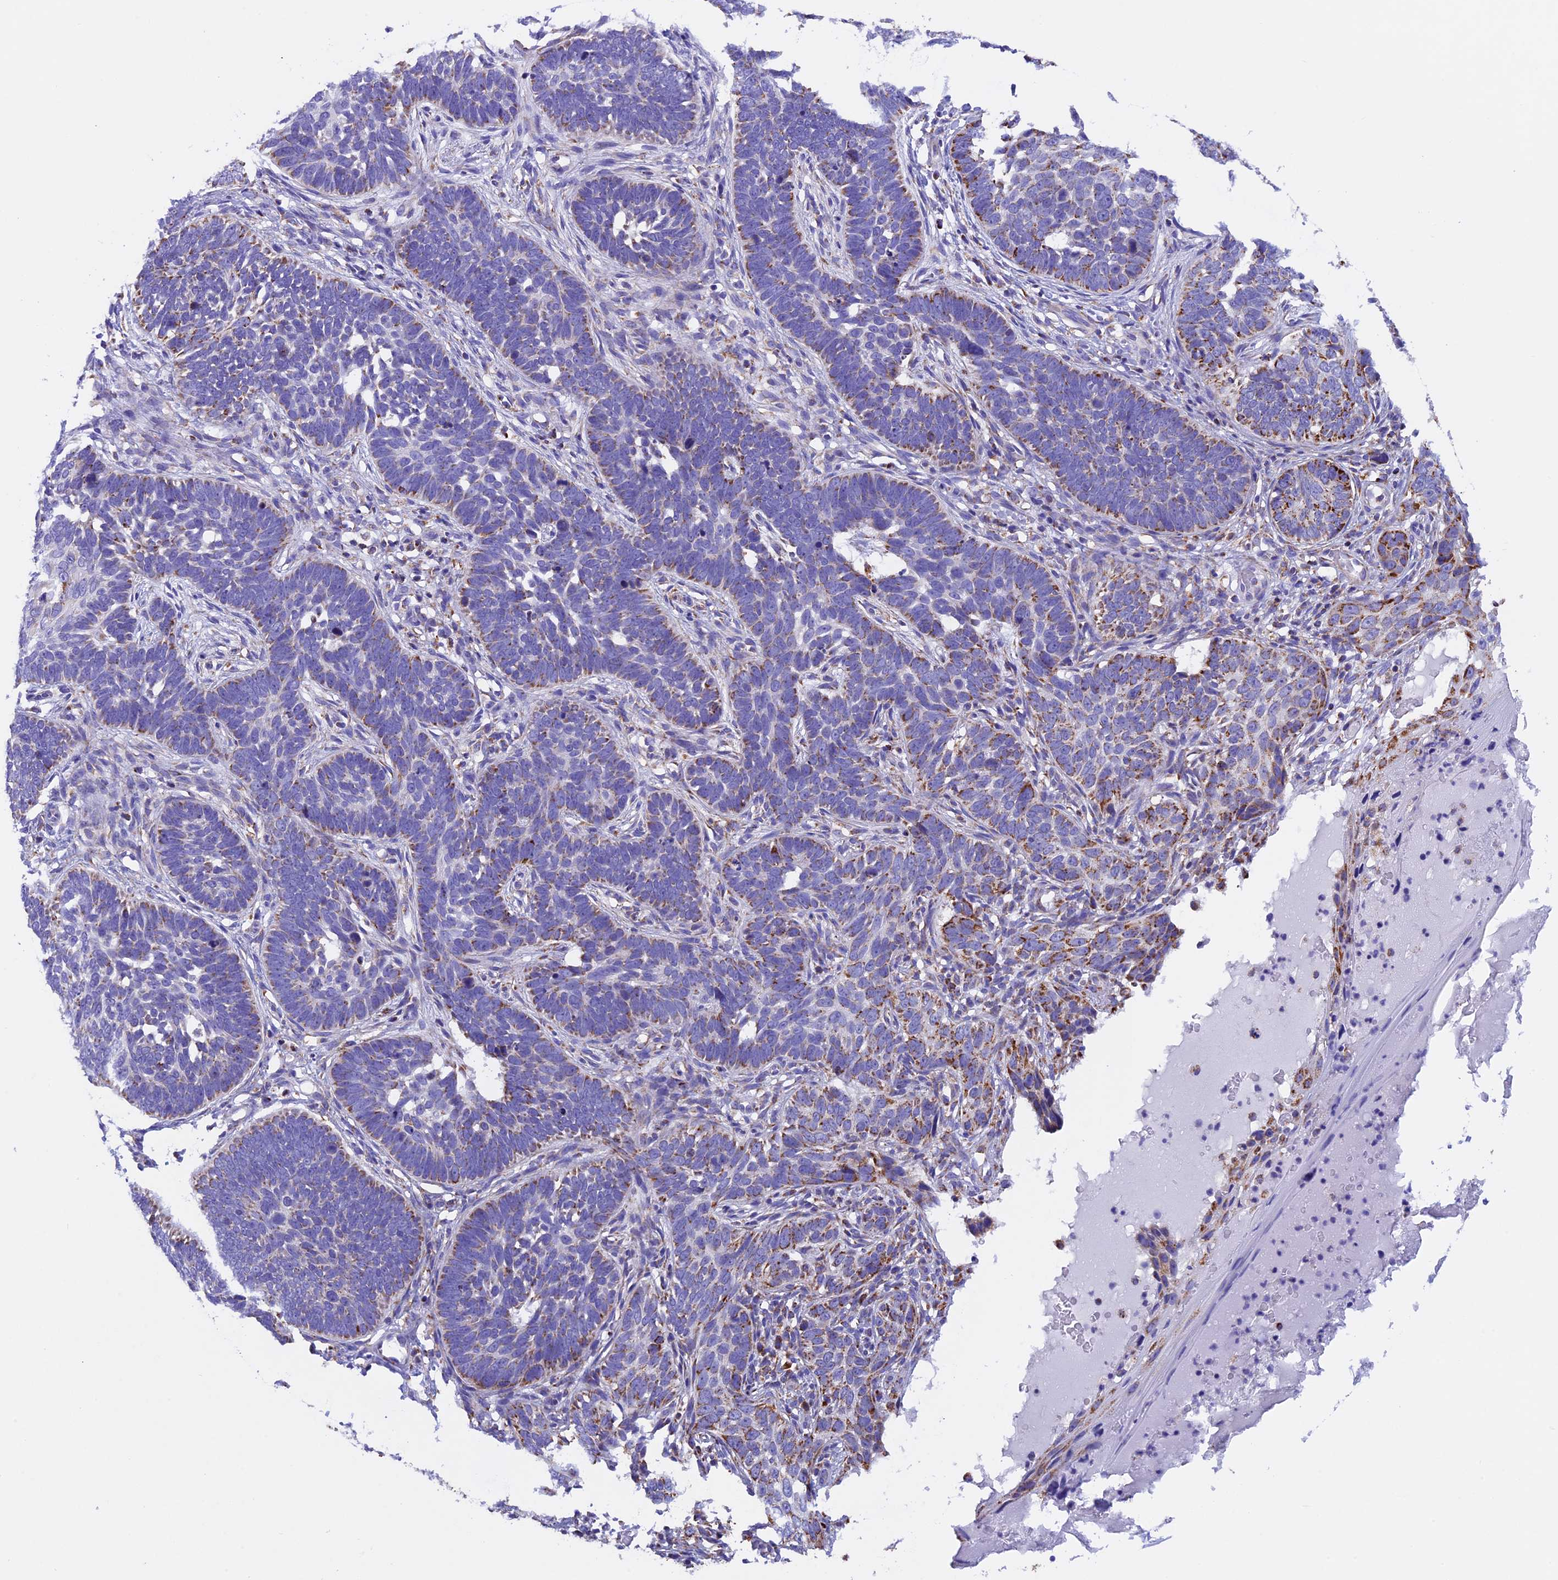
{"staining": {"intensity": "moderate", "quantity": "<25%", "location": "cytoplasmic/membranous"}, "tissue": "skin cancer", "cell_type": "Tumor cells", "image_type": "cancer", "snomed": [{"axis": "morphology", "description": "Normal tissue, NOS"}, {"axis": "morphology", "description": "Basal cell carcinoma"}, {"axis": "topography", "description": "Skin"}], "caption": "DAB (3,3'-diaminobenzidine) immunohistochemical staining of human basal cell carcinoma (skin) shows moderate cytoplasmic/membranous protein expression in about <25% of tumor cells.", "gene": "SLC8B1", "patient": {"sex": "male", "age": 77}}